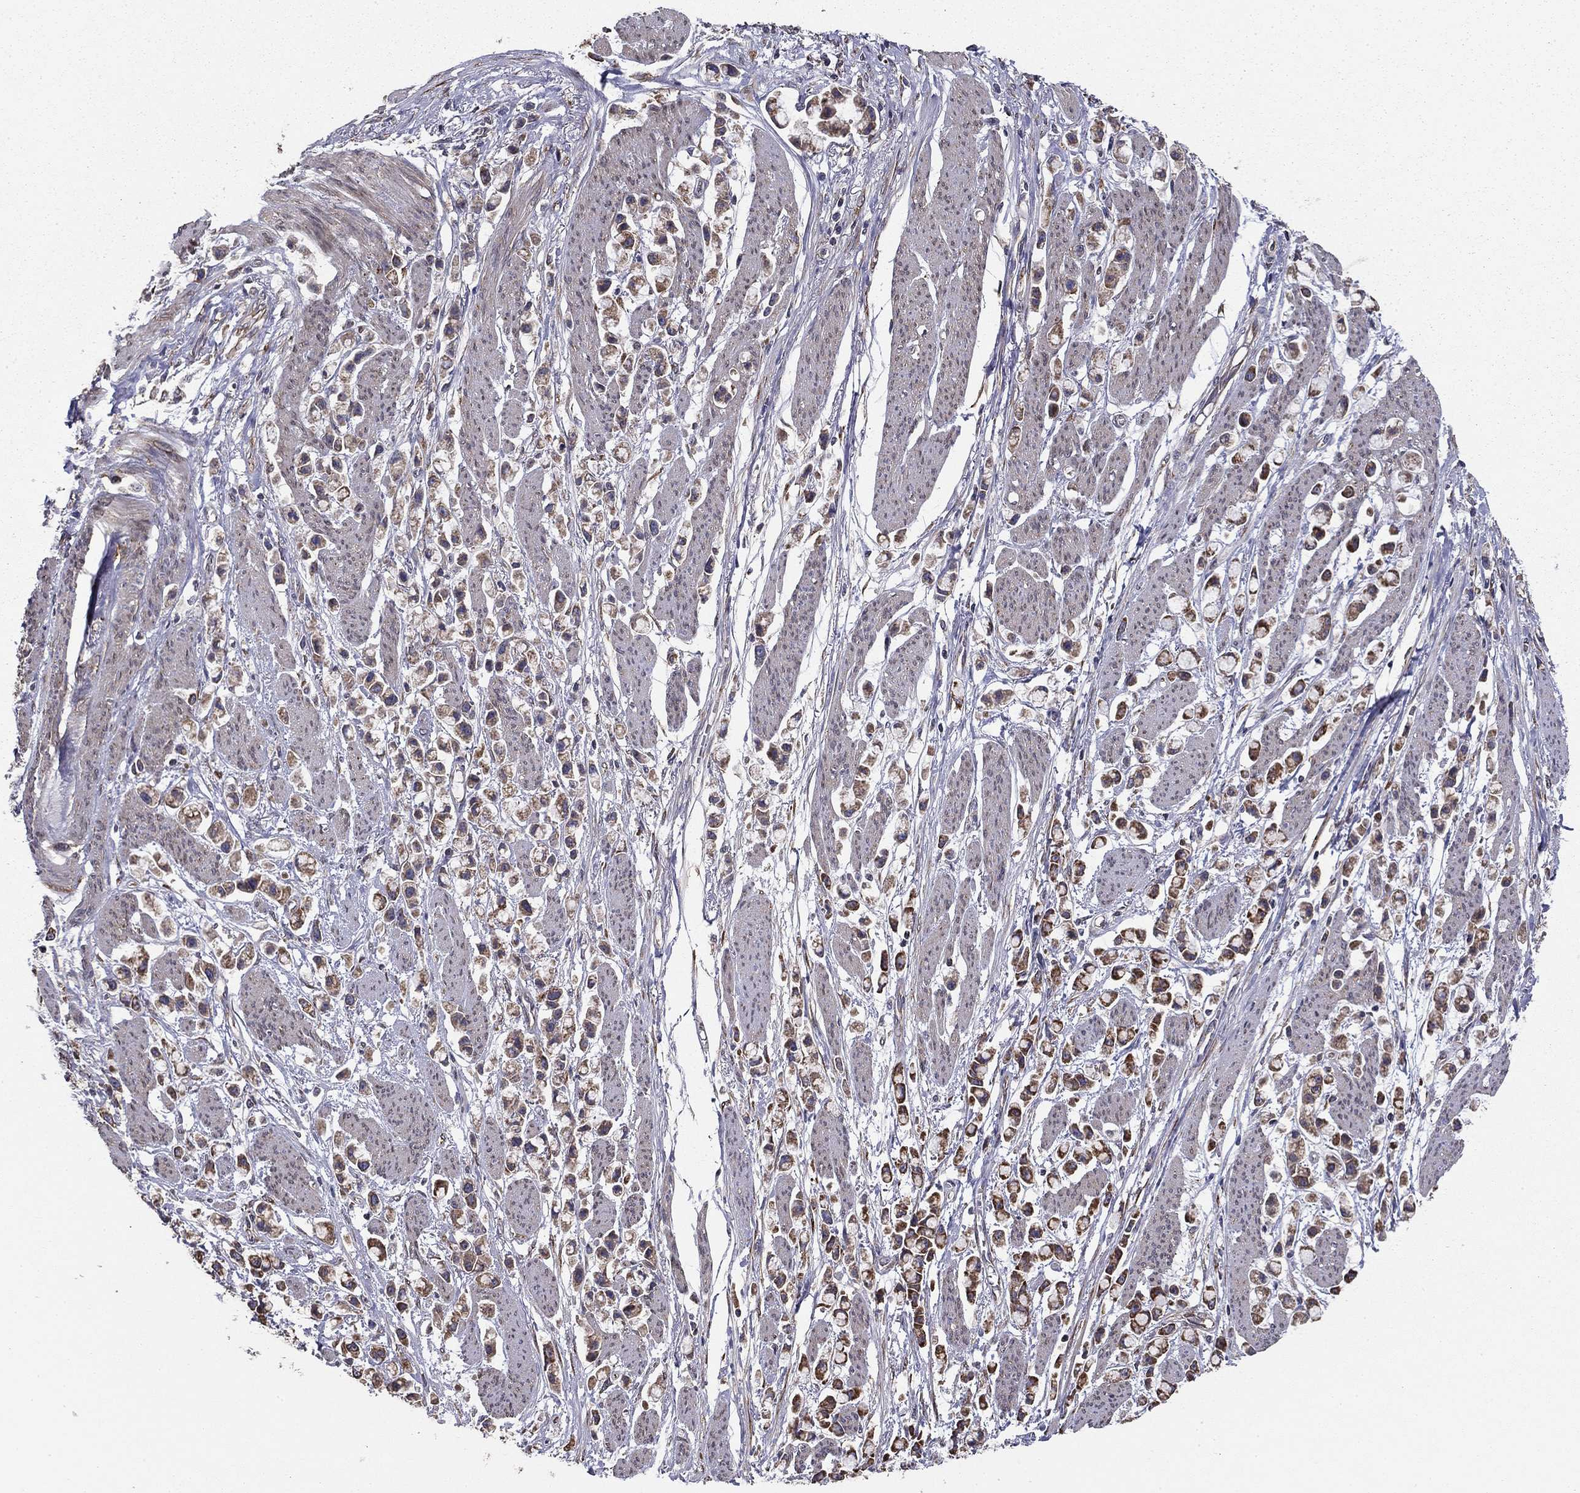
{"staining": {"intensity": "strong", "quantity": "25%-75%", "location": "cytoplasmic/membranous"}, "tissue": "stomach cancer", "cell_type": "Tumor cells", "image_type": "cancer", "snomed": [{"axis": "morphology", "description": "Adenocarcinoma, NOS"}, {"axis": "topography", "description": "Stomach"}], "caption": "Strong cytoplasmic/membranous protein positivity is present in about 25%-75% of tumor cells in stomach adenocarcinoma.", "gene": "NKIRAS1", "patient": {"sex": "female", "age": 81}}